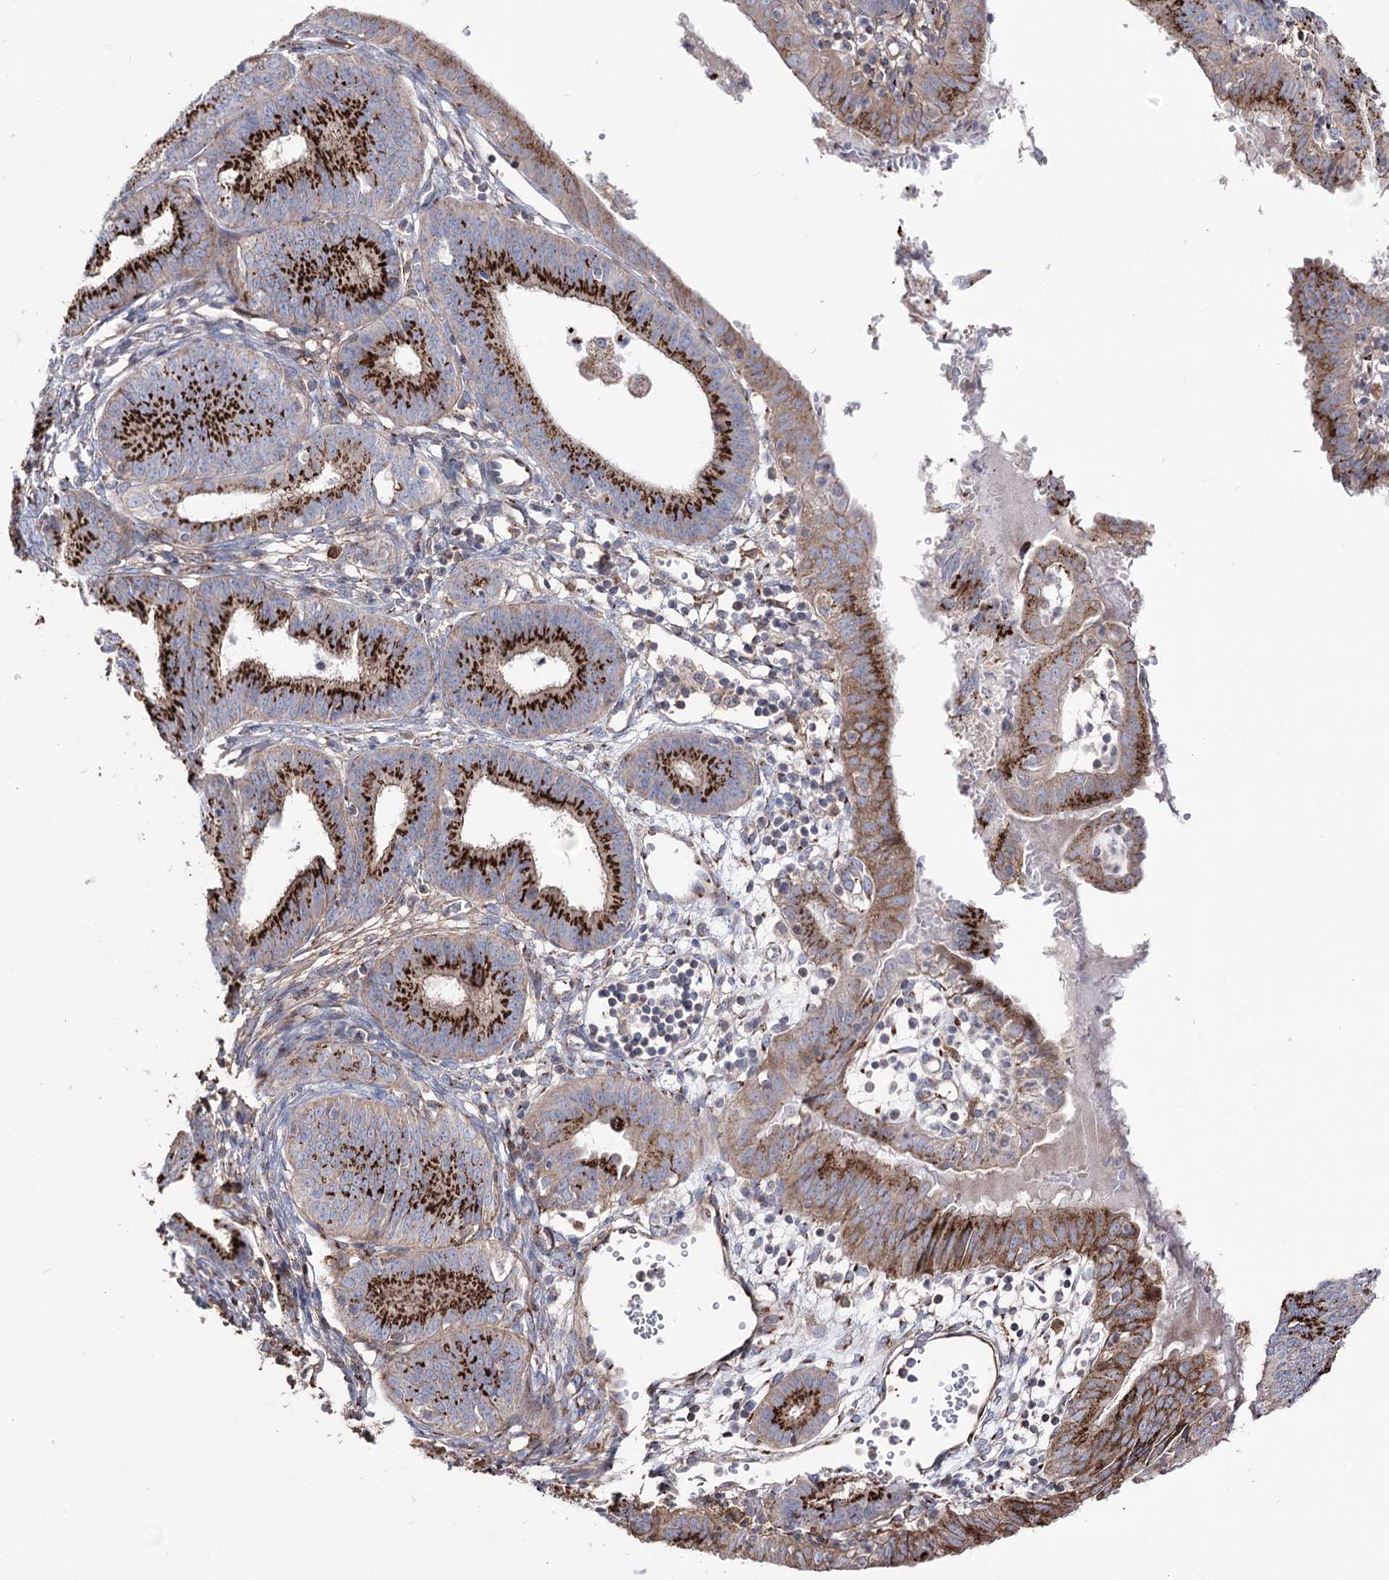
{"staining": {"intensity": "strong", "quantity": "25%-75%", "location": "cytoplasmic/membranous"}, "tissue": "endometrial cancer", "cell_type": "Tumor cells", "image_type": "cancer", "snomed": [{"axis": "morphology", "description": "Adenocarcinoma, NOS"}, {"axis": "topography", "description": "Endometrium"}], "caption": "Immunohistochemistry (IHC) staining of endometrial cancer (adenocarcinoma), which exhibits high levels of strong cytoplasmic/membranous staining in about 25%-75% of tumor cells indicating strong cytoplasmic/membranous protein expression. The staining was performed using DAB (3,3'-diaminobenzidine) (brown) for protein detection and nuclei were counterstained in hematoxylin (blue).", "gene": "ARHGAP20", "patient": {"sex": "female", "age": 51}}